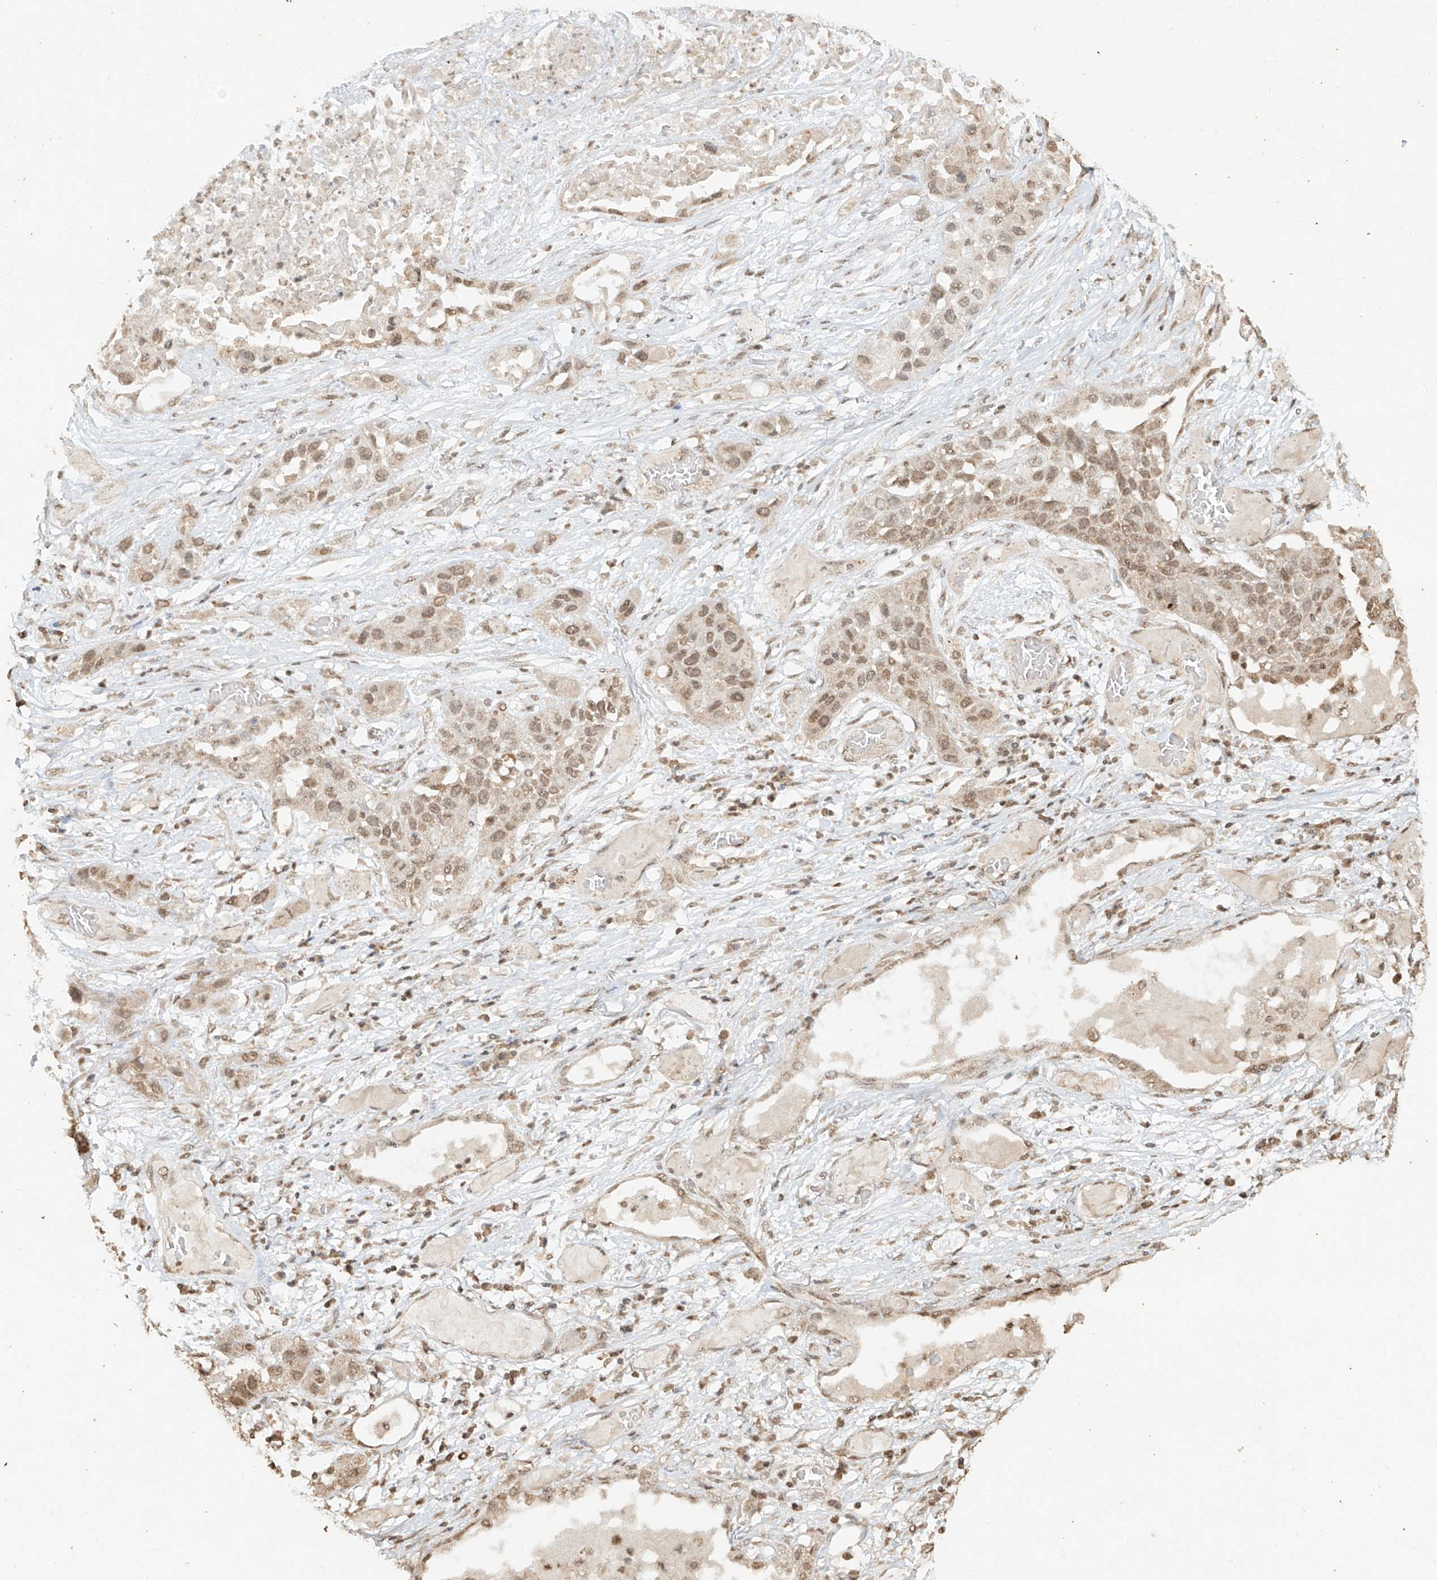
{"staining": {"intensity": "moderate", "quantity": ">75%", "location": "nuclear"}, "tissue": "lung cancer", "cell_type": "Tumor cells", "image_type": "cancer", "snomed": [{"axis": "morphology", "description": "Squamous cell carcinoma, NOS"}, {"axis": "topography", "description": "Lung"}], "caption": "IHC histopathology image of neoplastic tissue: lung cancer stained using IHC shows medium levels of moderate protein expression localized specifically in the nuclear of tumor cells, appearing as a nuclear brown color.", "gene": "TIGAR", "patient": {"sex": "male", "age": 71}}